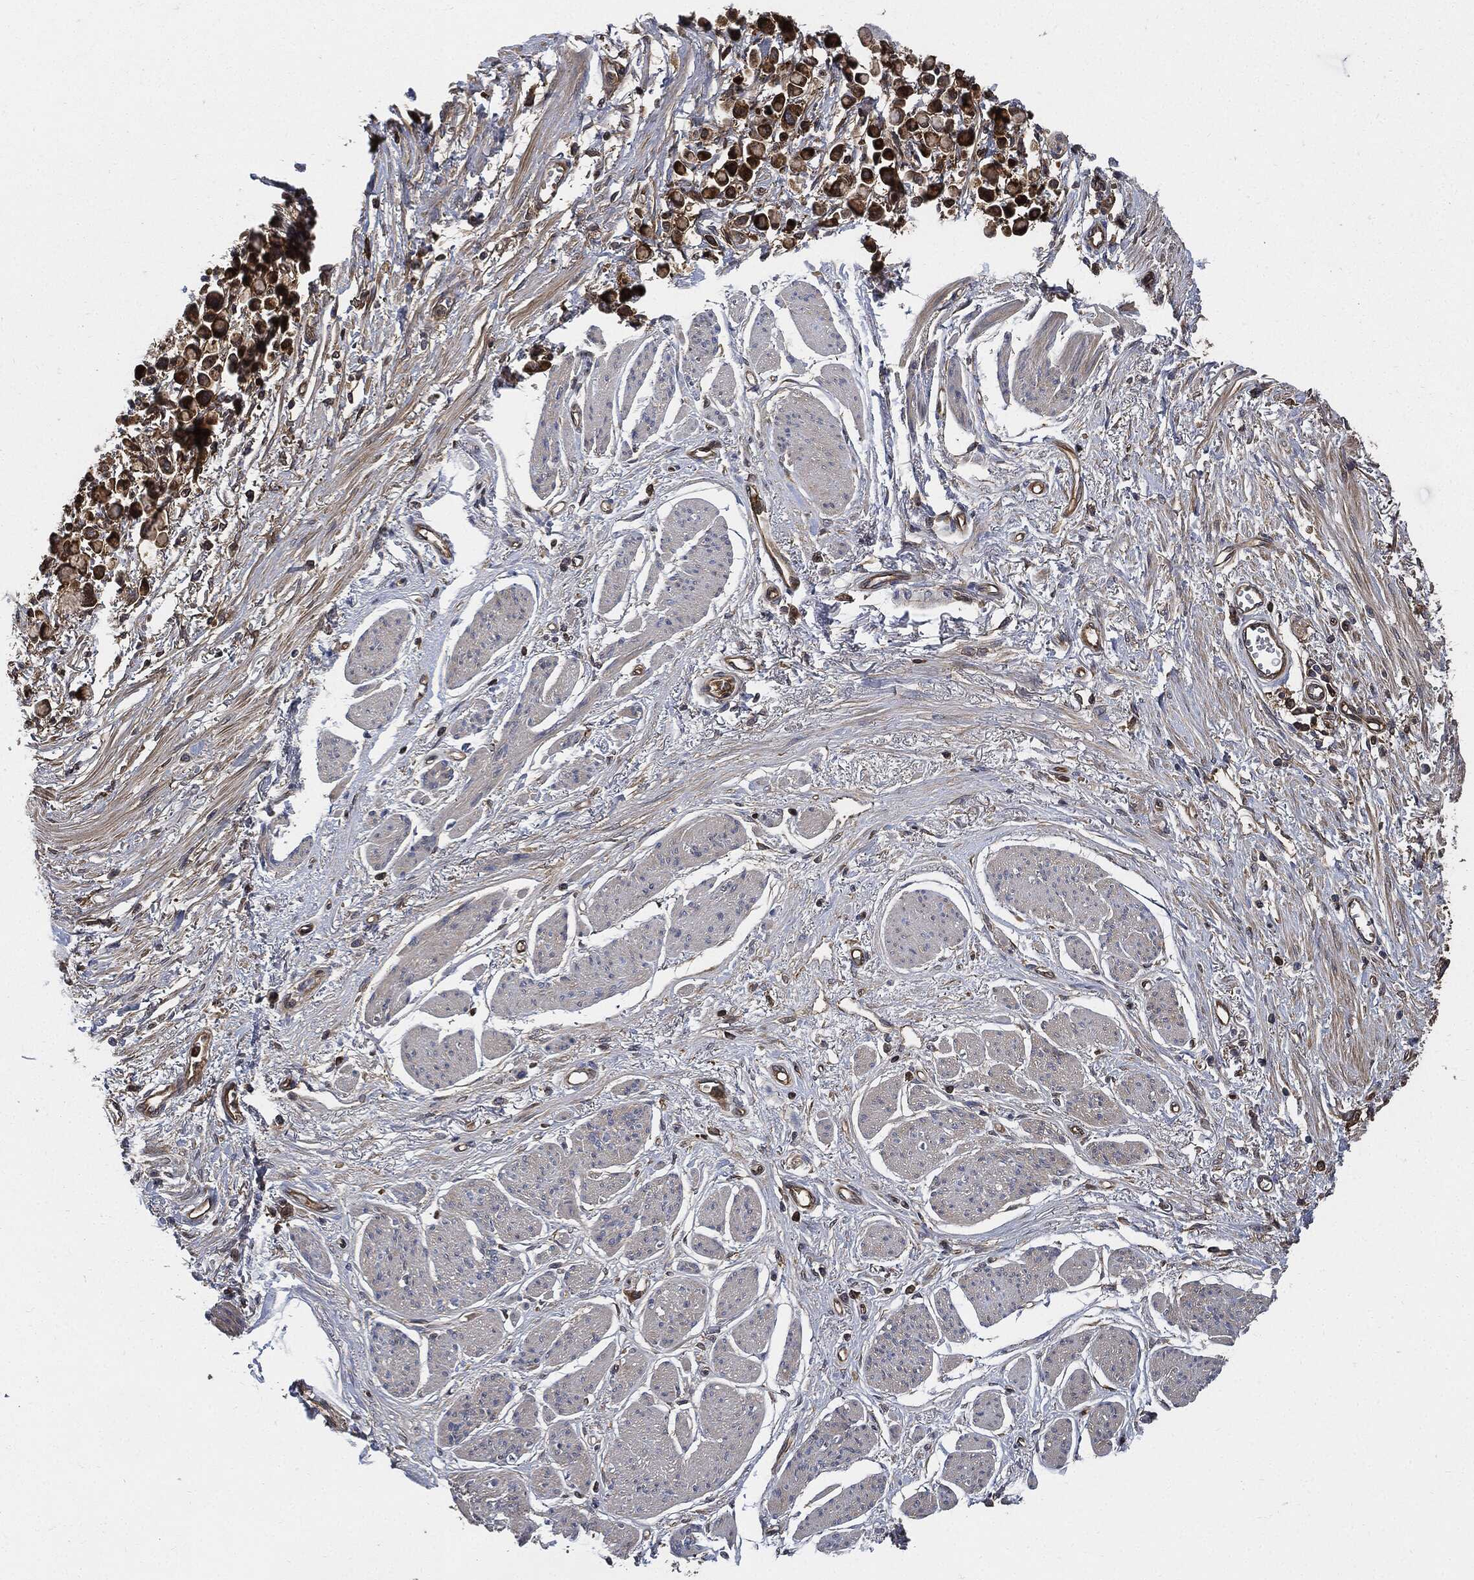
{"staining": {"intensity": "strong", "quantity": ">75%", "location": "cytoplasmic/membranous"}, "tissue": "stomach cancer", "cell_type": "Tumor cells", "image_type": "cancer", "snomed": [{"axis": "morphology", "description": "Adenocarcinoma, NOS"}, {"axis": "topography", "description": "Stomach"}], "caption": "High-power microscopy captured an IHC micrograph of stomach adenocarcinoma, revealing strong cytoplasmic/membranous staining in approximately >75% of tumor cells. (Brightfield microscopy of DAB IHC at high magnification).", "gene": "XPNPEP1", "patient": {"sex": "female", "age": 81}}